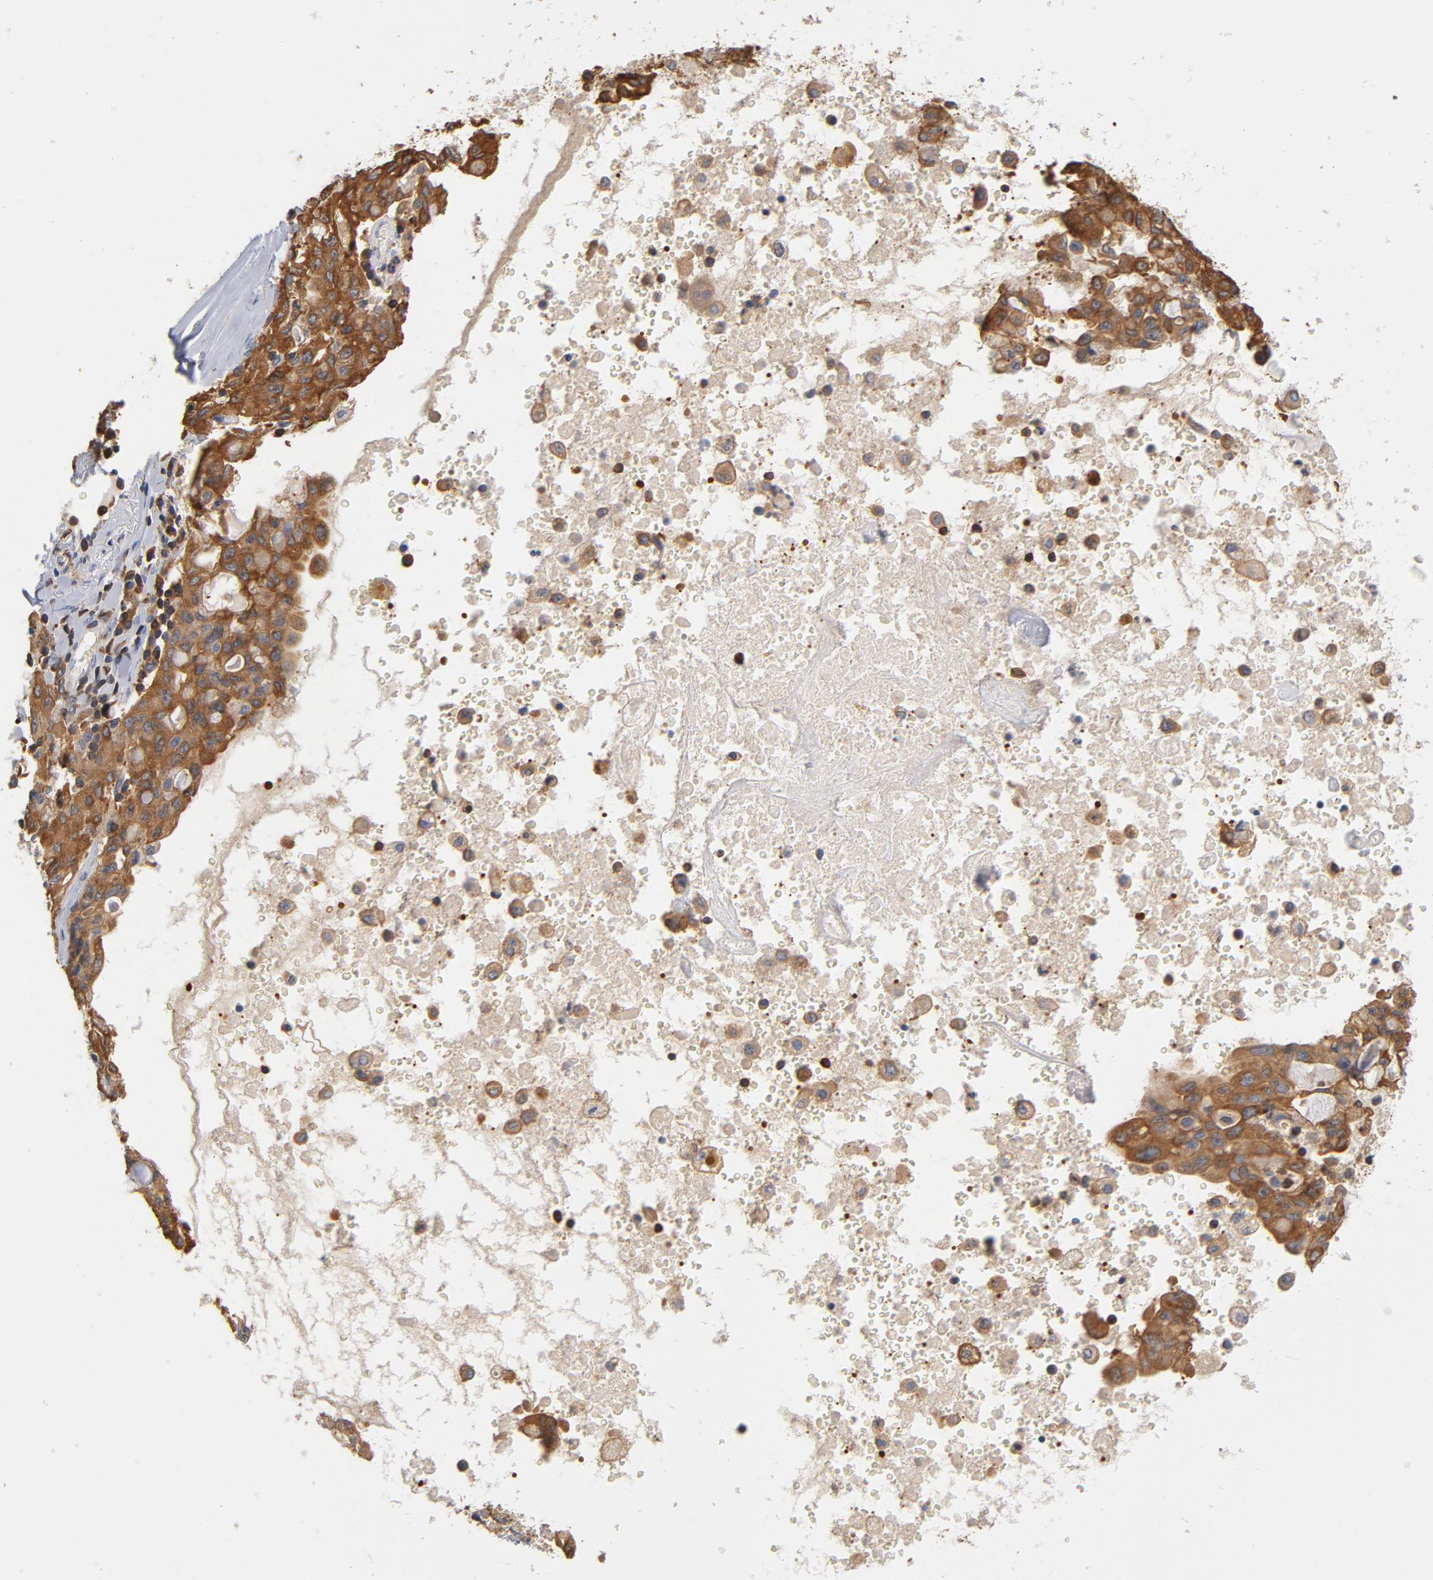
{"staining": {"intensity": "moderate", "quantity": ">75%", "location": "cytoplasmic/membranous"}, "tissue": "lung cancer", "cell_type": "Tumor cells", "image_type": "cancer", "snomed": [{"axis": "morphology", "description": "Adenocarcinoma, NOS"}, {"axis": "topography", "description": "Lung"}], "caption": "Approximately >75% of tumor cells in lung cancer display moderate cytoplasmic/membranous protein staining as visualized by brown immunohistochemical staining.", "gene": "EZR", "patient": {"sex": "female", "age": 44}}